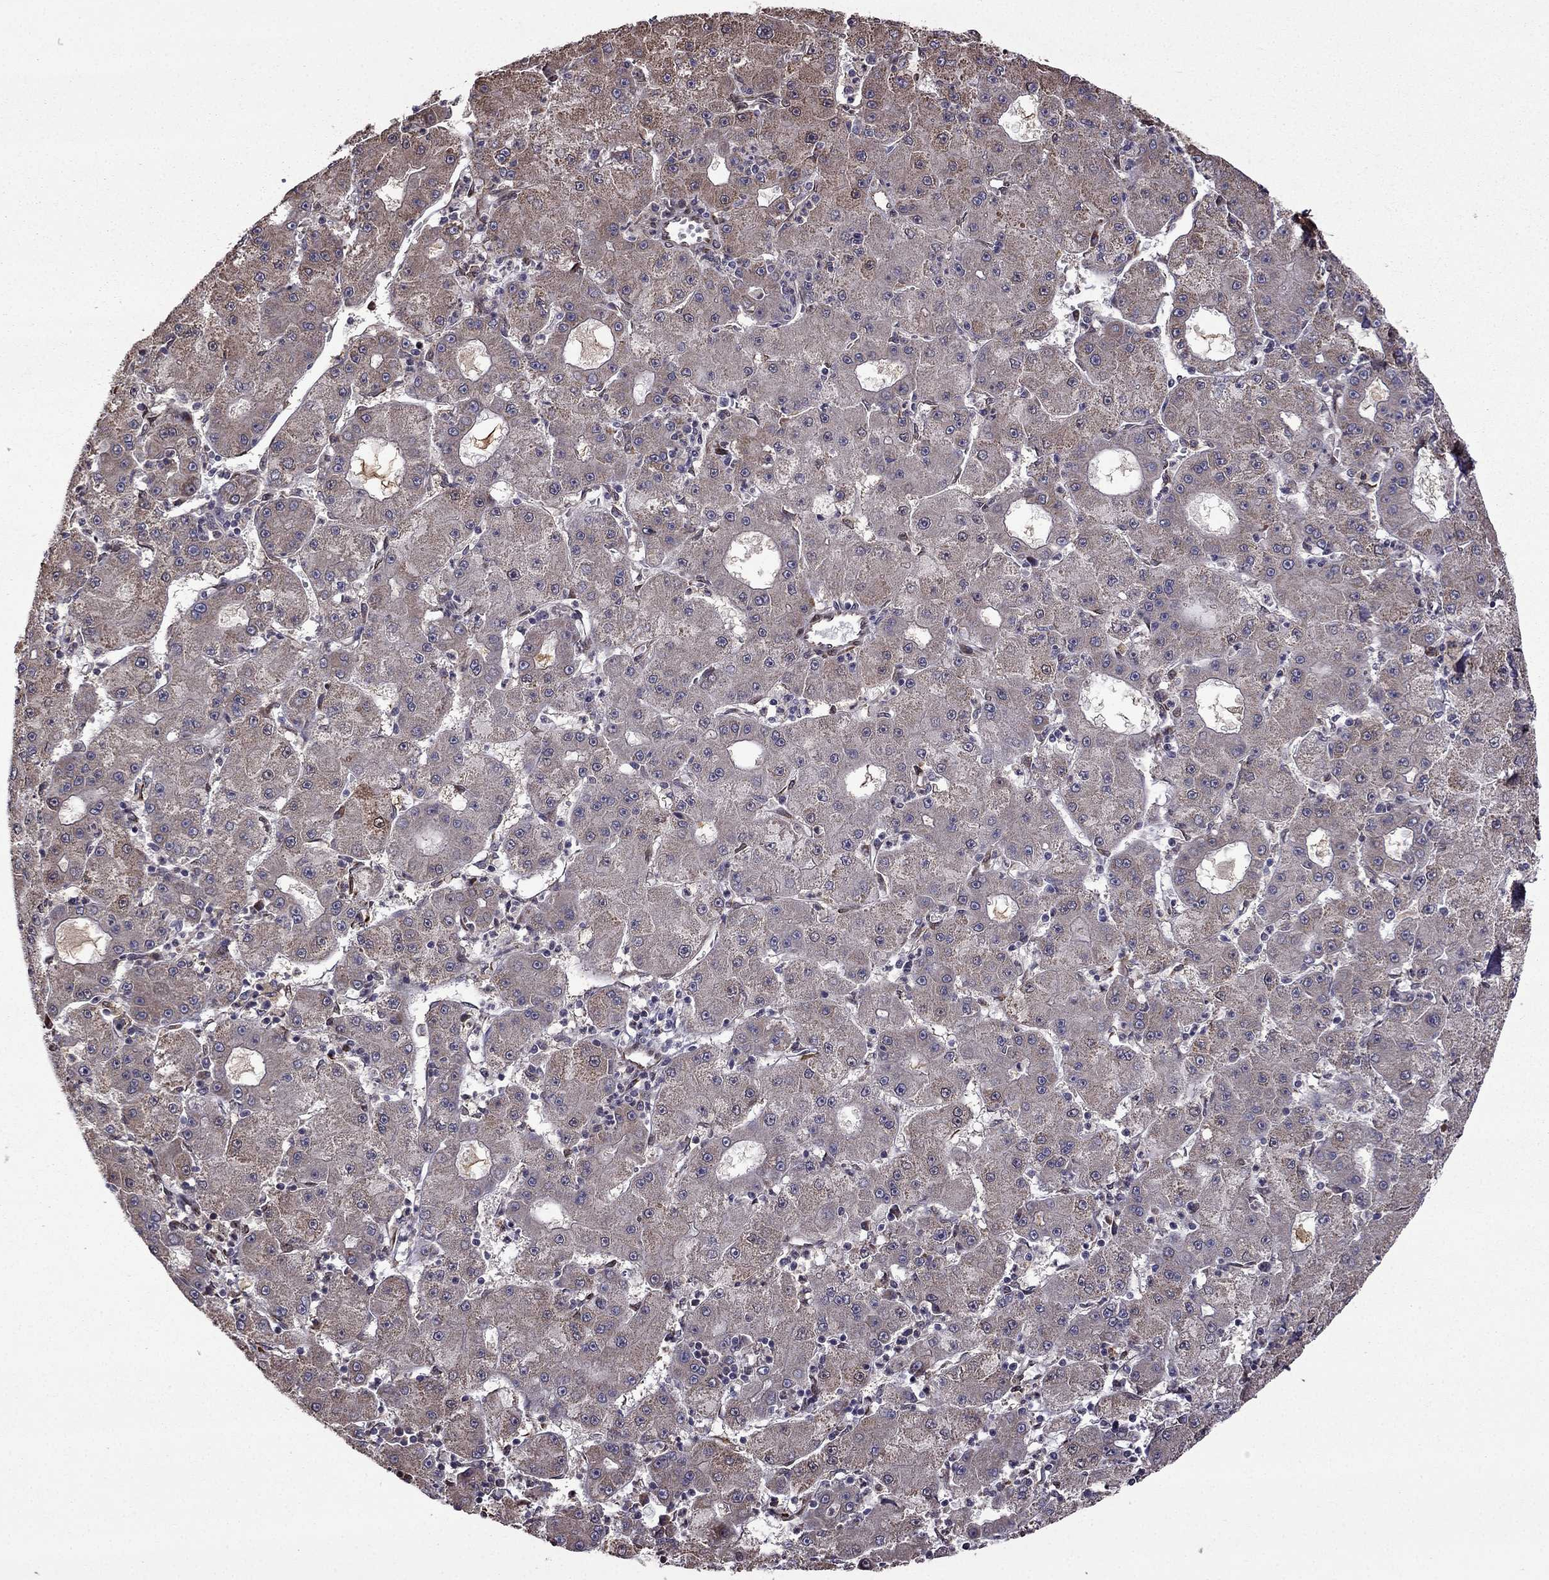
{"staining": {"intensity": "moderate", "quantity": "<25%", "location": "cytoplasmic/membranous"}, "tissue": "liver cancer", "cell_type": "Tumor cells", "image_type": "cancer", "snomed": [{"axis": "morphology", "description": "Carcinoma, Hepatocellular, NOS"}, {"axis": "topography", "description": "Liver"}], "caption": "Protein expression analysis of human liver cancer reveals moderate cytoplasmic/membranous positivity in about <25% of tumor cells.", "gene": "IKBIP", "patient": {"sex": "male", "age": 73}}